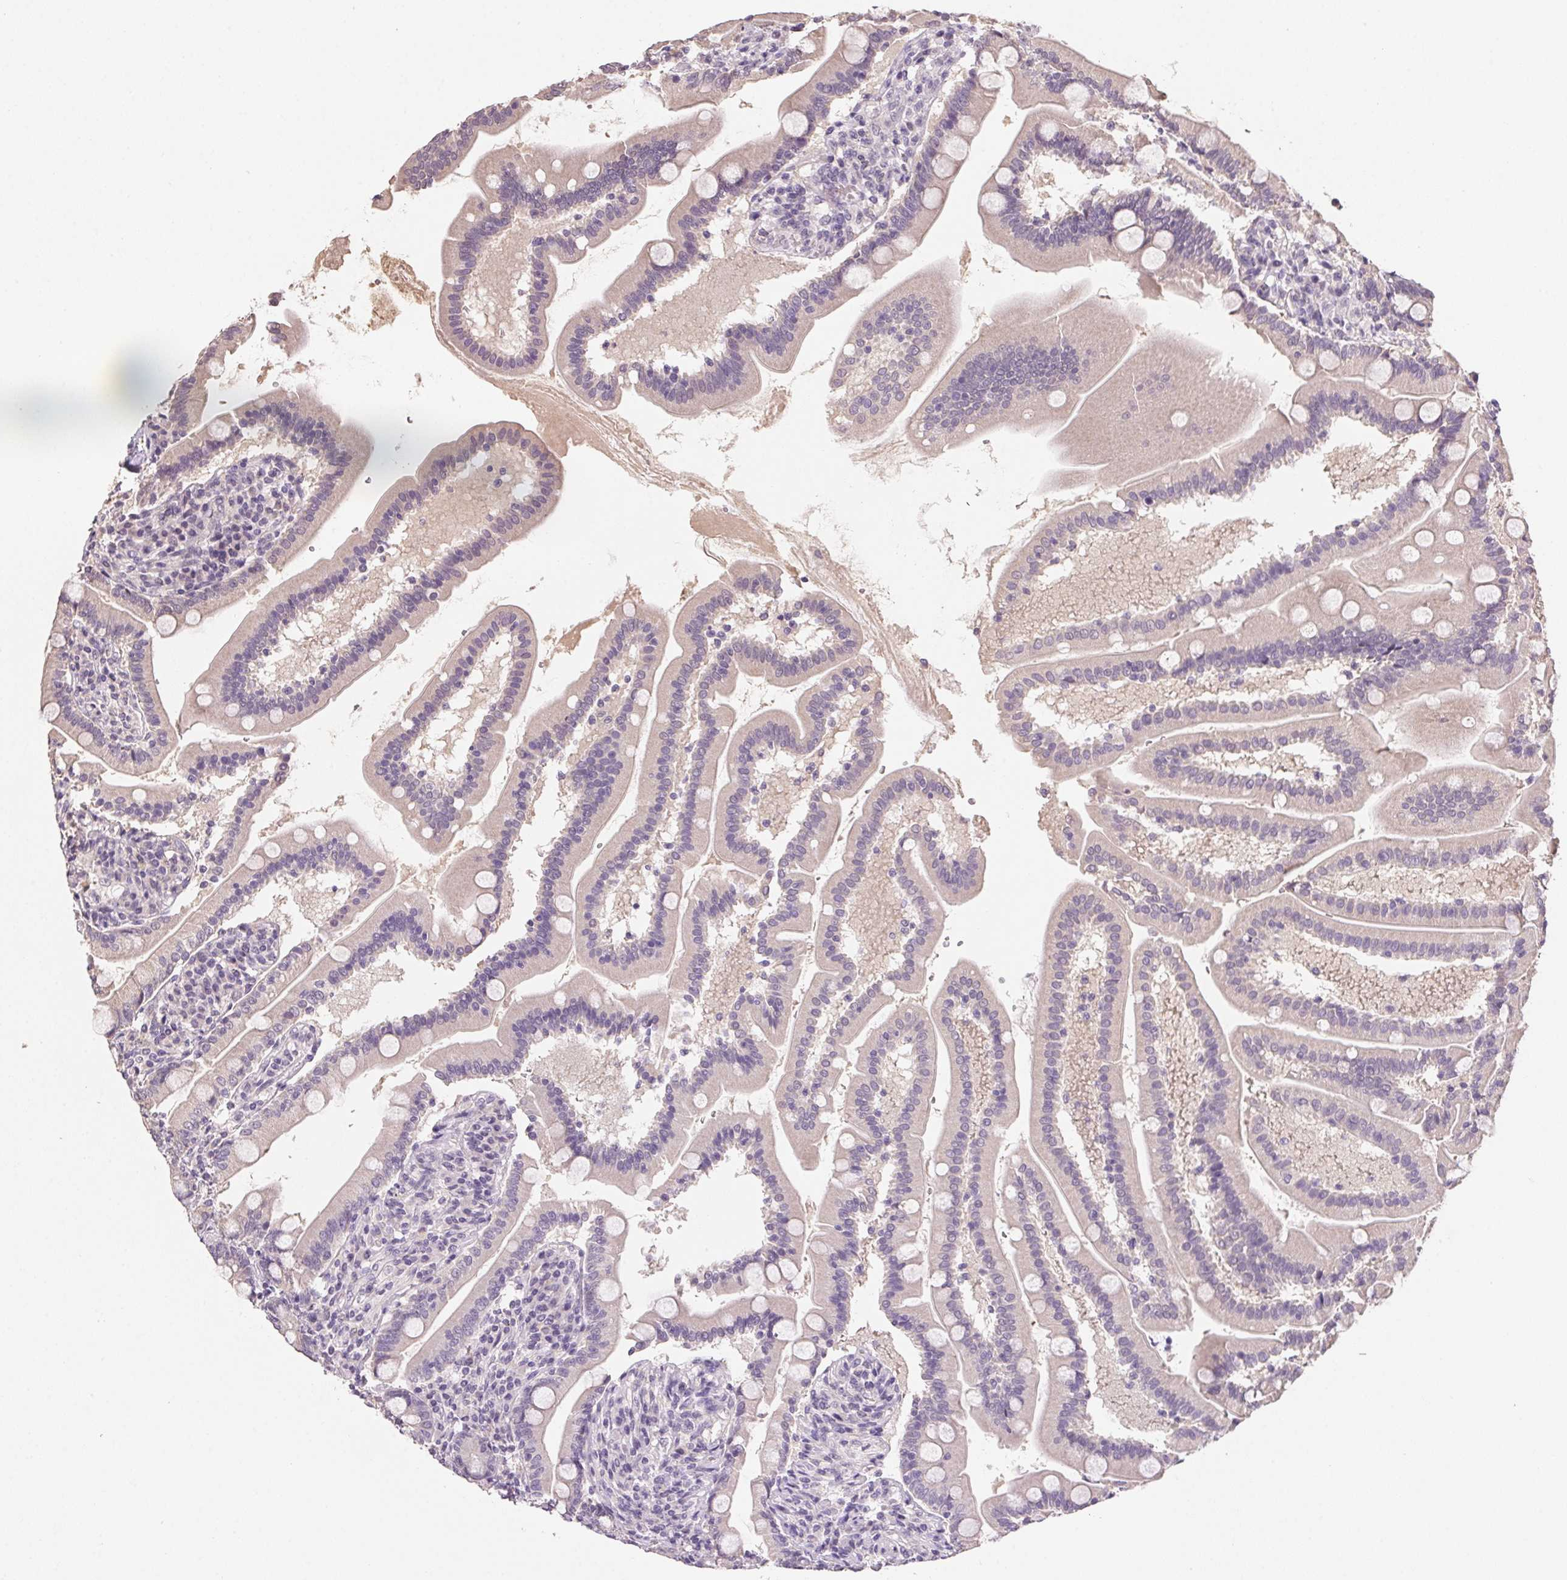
{"staining": {"intensity": "weak", "quantity": "<25%", "location": "cytoplasmic/membranous"}, "tissue": "duodenum", "cell_type": "Glandular cells", "image_type": "normal", "snomed": [{"axis": "morphology", "description": "Normal tissue, NOS"}, {"axis": "topography", "description": "Duodenum"}], "caption": "Duodenum stained for a protein using immunohistochemistry displays no staining glandular cells.", "gene": "ALDH8A1", "patient": {"sex": "female", "age": 67}}